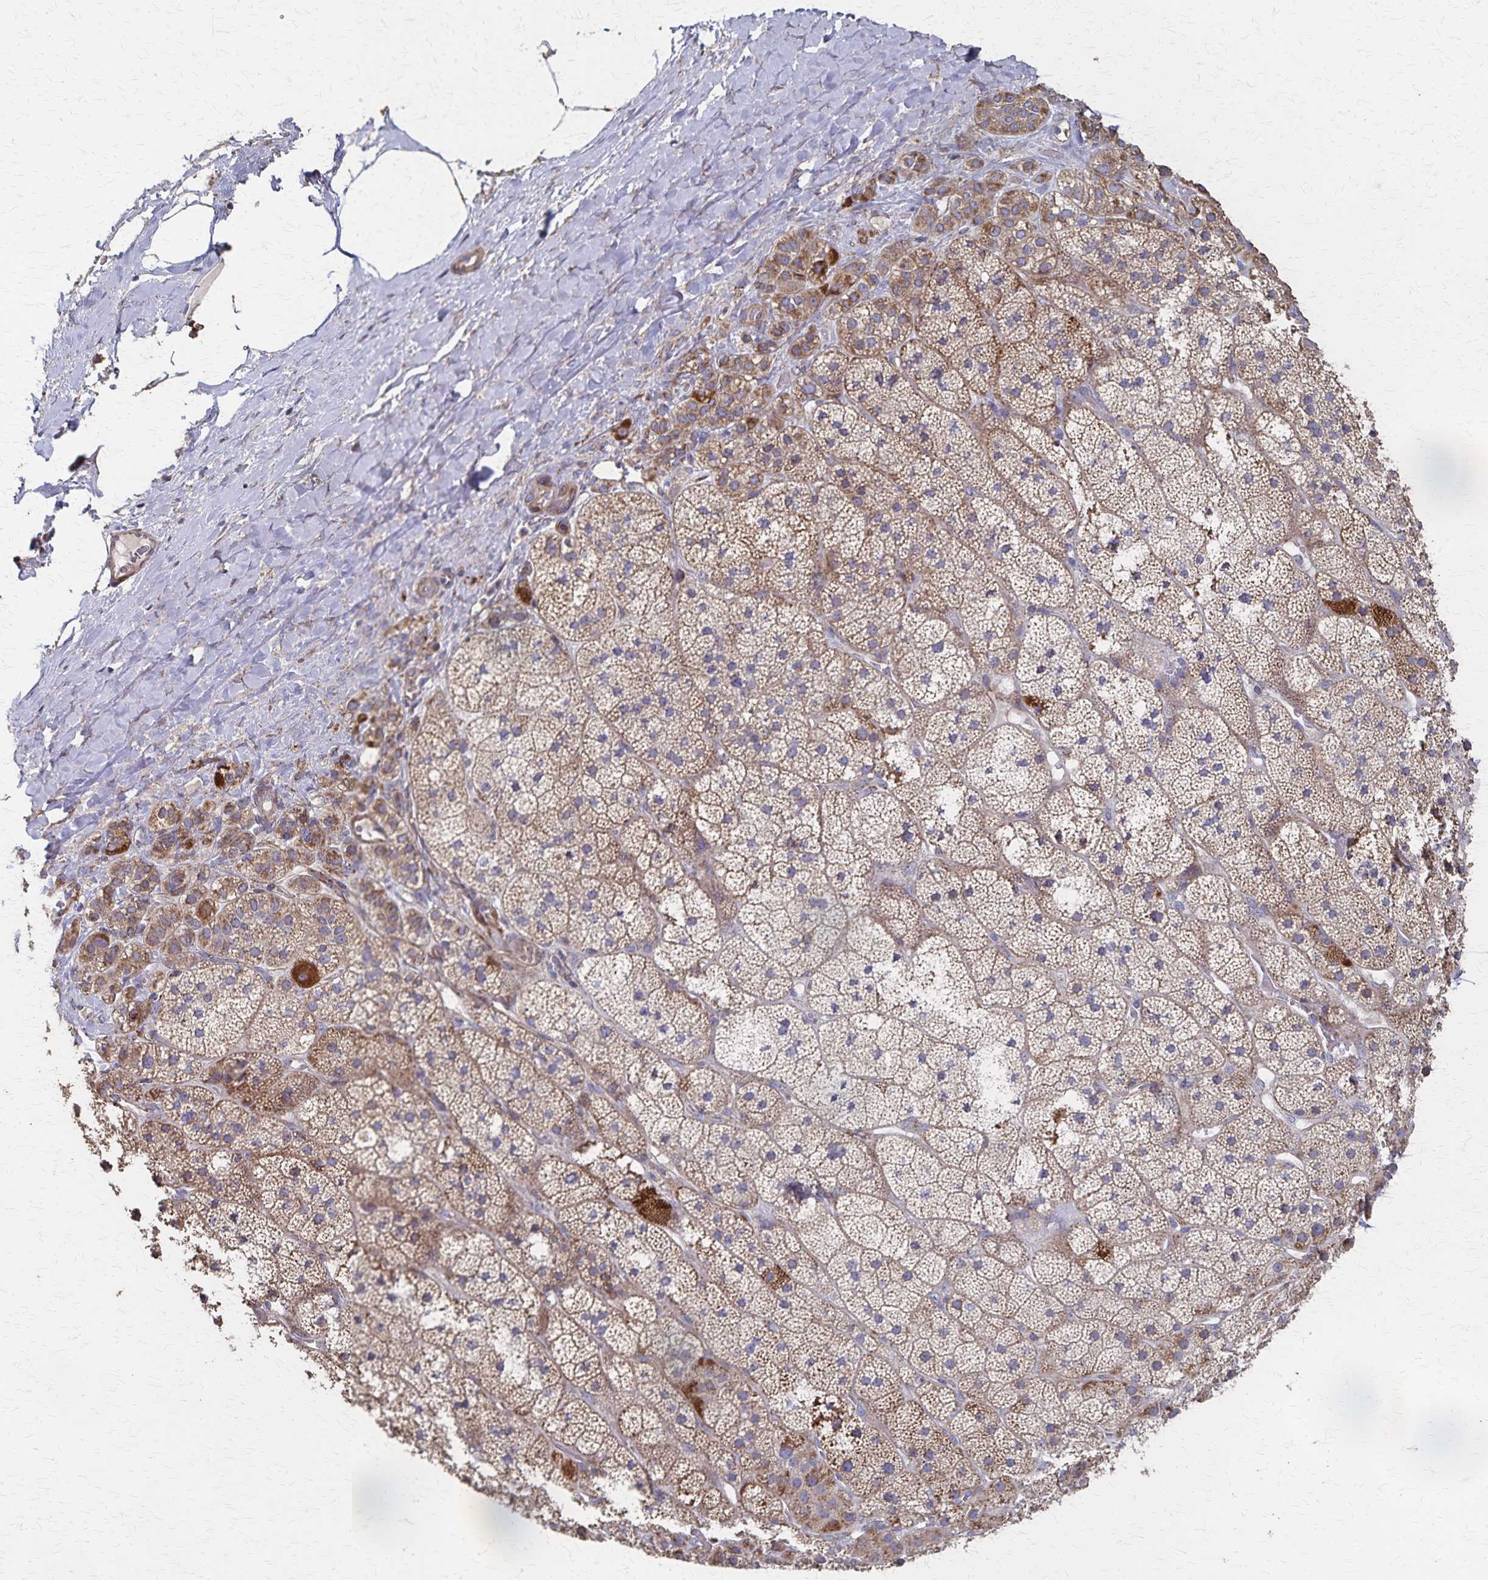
{"staining": {"intensity": "moderate", "quantity": ">75%", "location": "cytoplasmic/membranous"}, "tissue": "adrenal gland", "cell_type": "Glandular cells", "image_type": "normal", "snomed": [{"axis": "morphology", "description": "Normal tissue, NOS"}, {"axis": "topography", "description": "Adrenal gland"}], "caption": "Moderate cytoplasmic/membranous protein positivity is appreciated in about >75% of glandular cells in adrenal gland. The staining was performed using DAB, with brown indicating positive protein expression. Nuclei are stained blue with hematoxylin.", "gene": "PGAP2", "patient": {"sex": "male", "age": 57}}